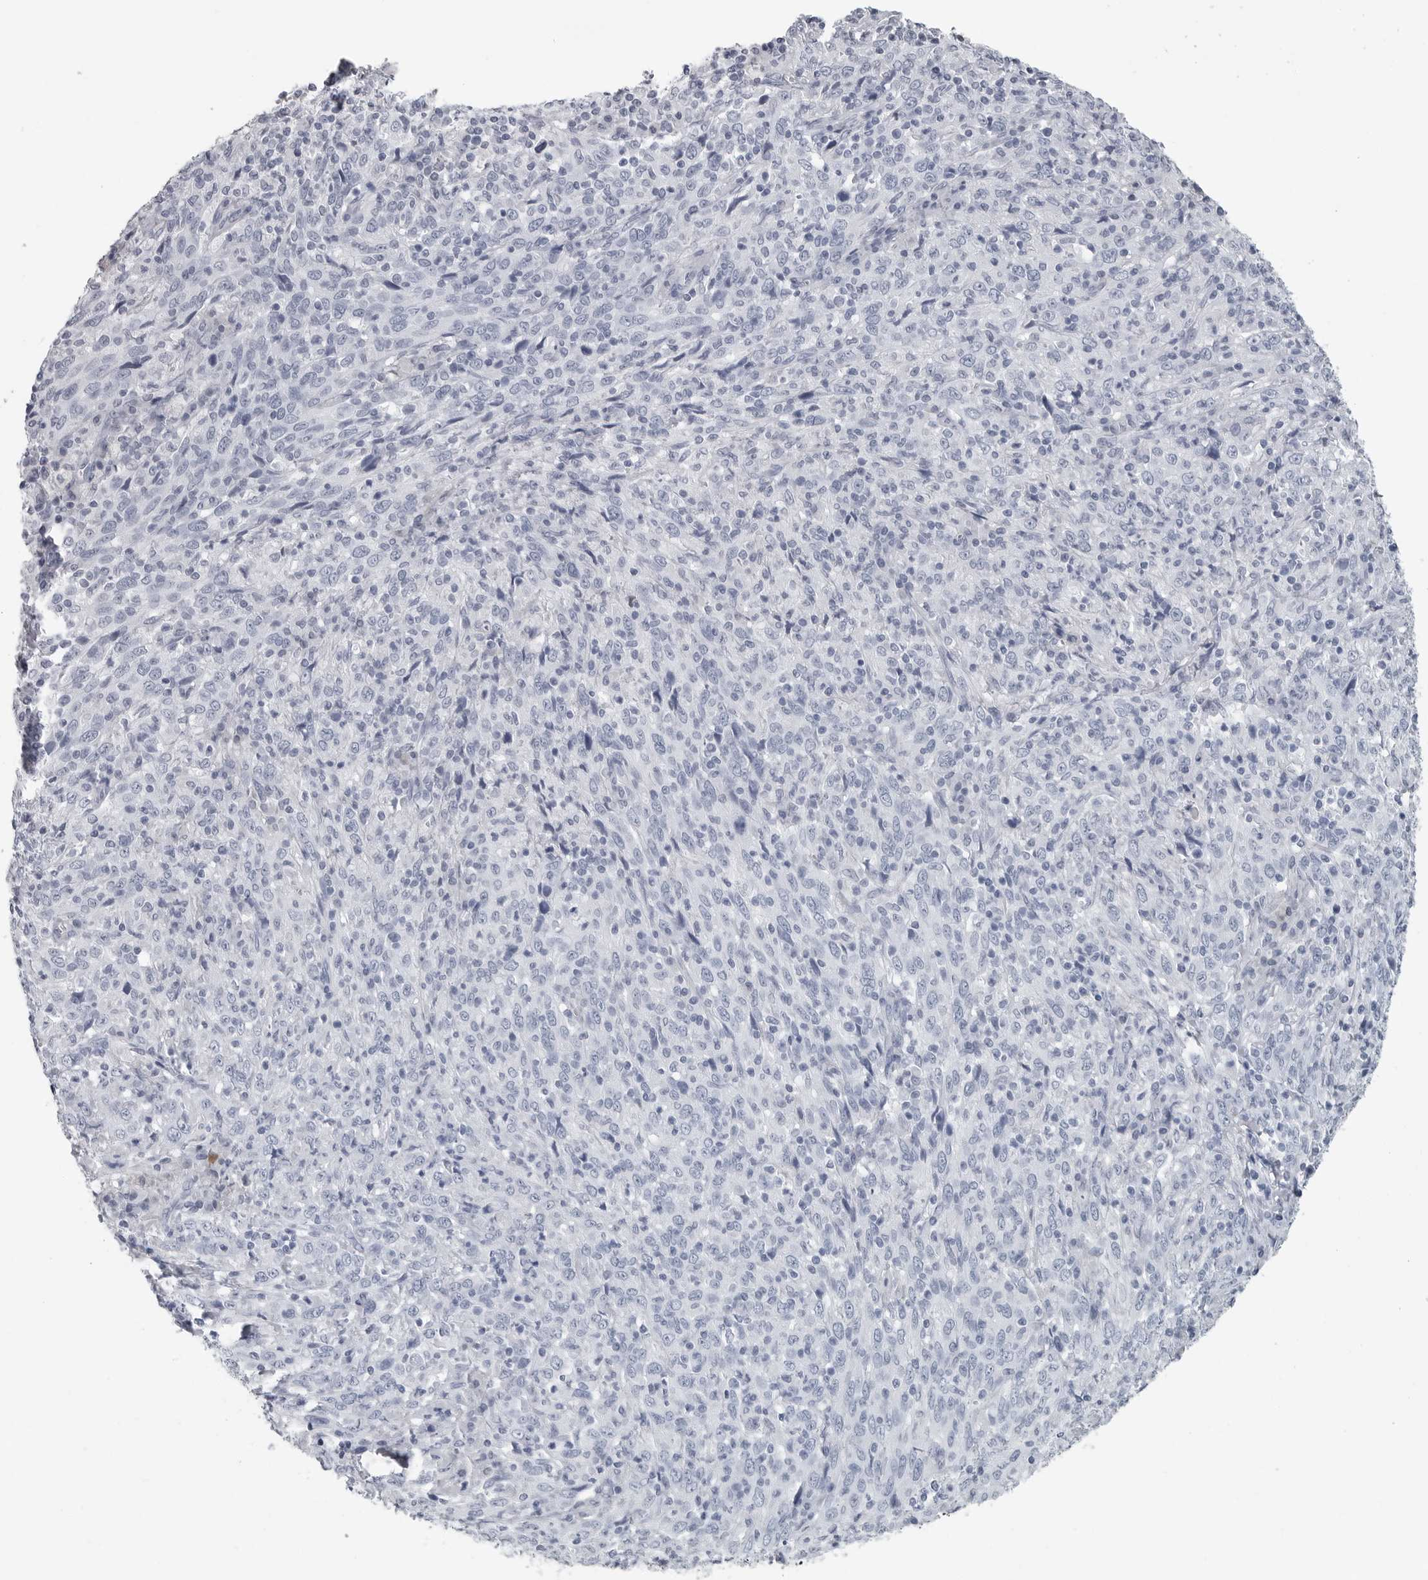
{"staining": {"intensity": "negative", "quantity": "none", "location": "none"}, "tissue": "cervical cancer", "cell_type": "Tumor cells", "image_type": "cancer", "snomed": [{"axis": "morphology", "description": "Squamous cell carcinoma, NOS"}, {"axis": "topography", "description": "Cervix"}], "caption": "Protein analysis of squamous cell carcinoma (cervical) exhibits no significant staining in tumor cells.", "gene": "AMPD1", "patient": {"sex": "female", "age": 46}}